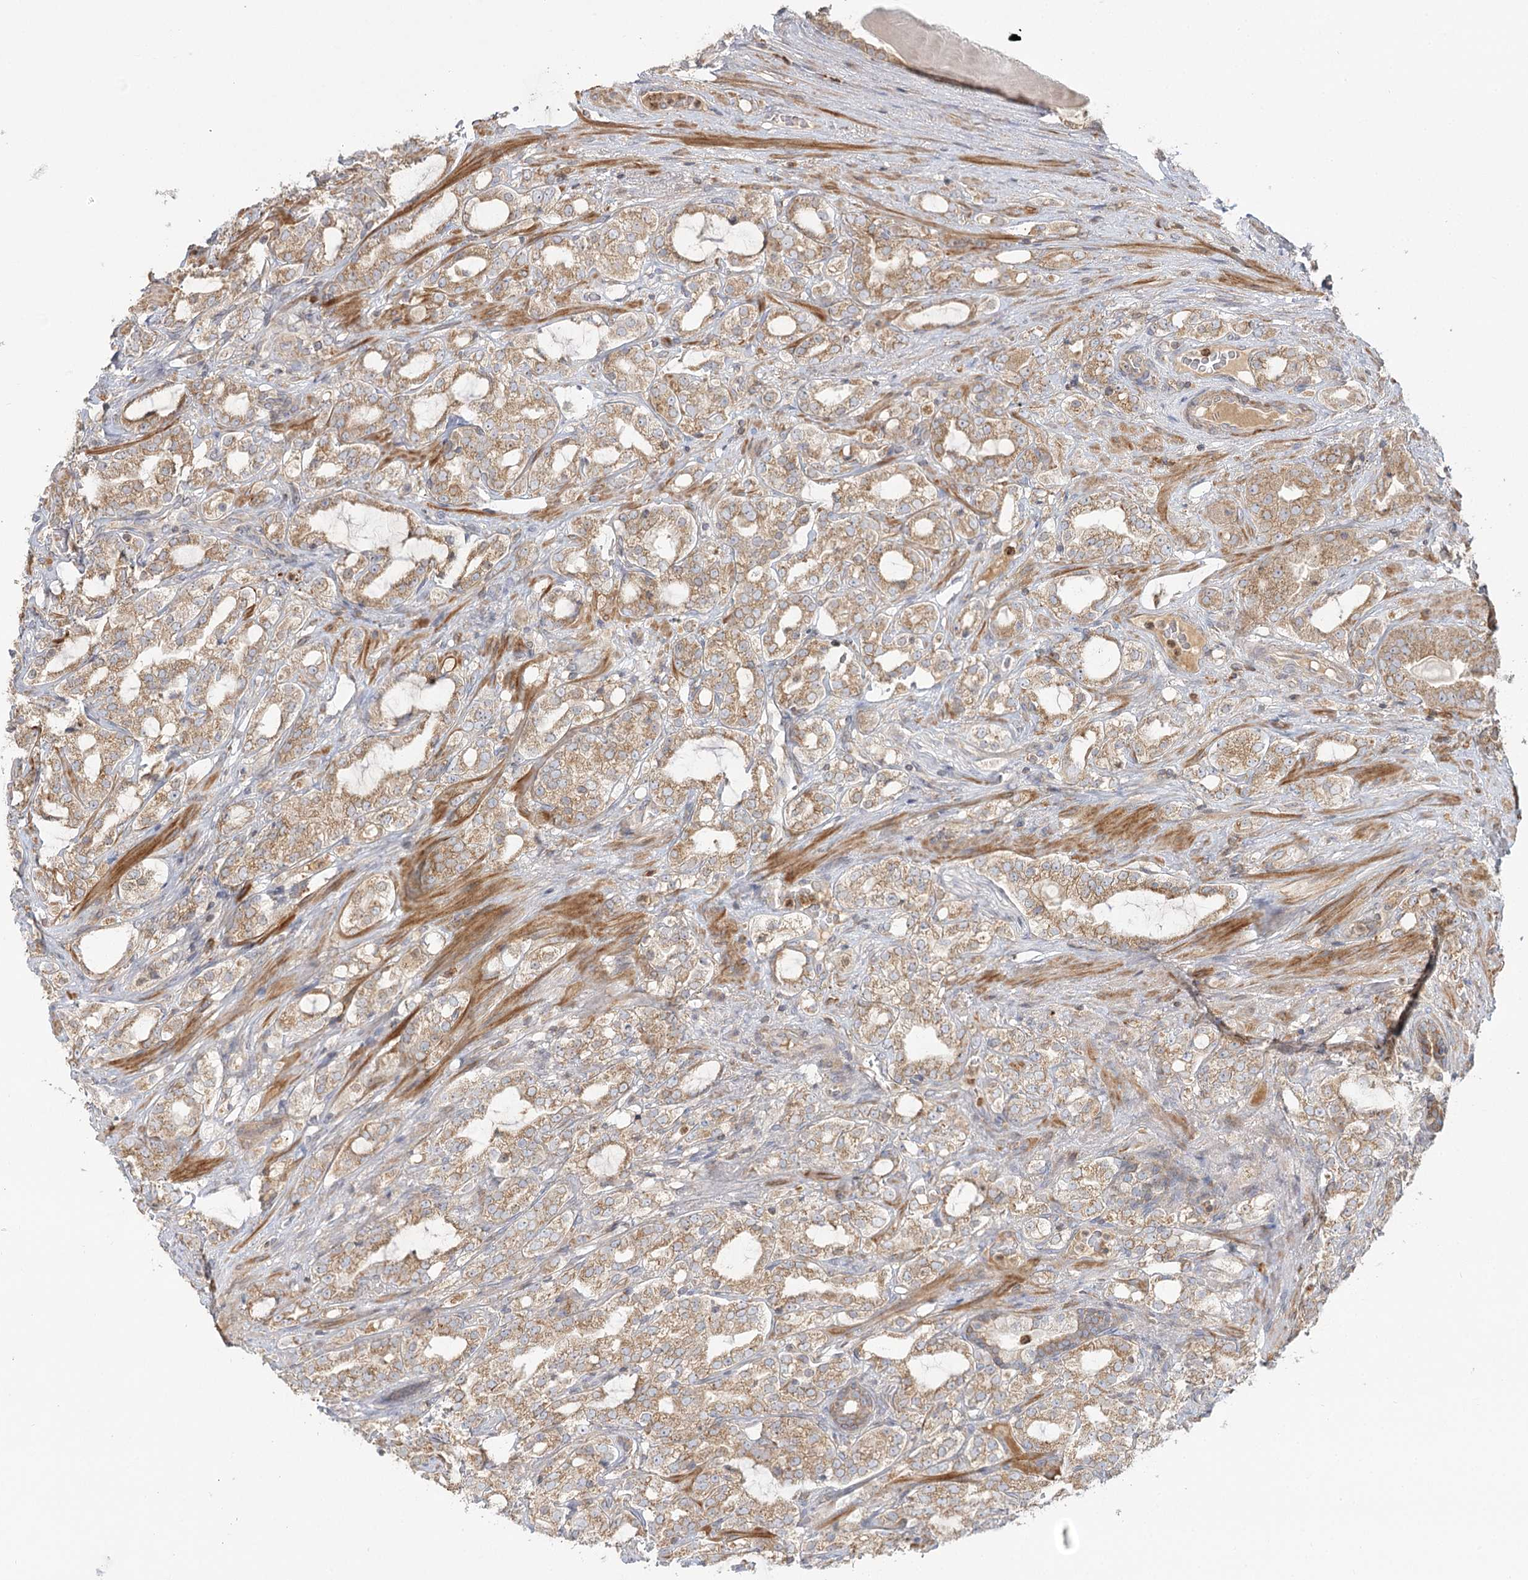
{"staining": {"intensity": "moderate", "quantity": ">75%", "location": "cytoplasmic/membranous"}, "tissue": "prostate cancer", "cell_type": "Tumor cells", "image_type": "cancer", "snomed": [{"axis": "morphology", "description": "Adenocarcinoma, High grade"}, {"axis": "topography", "description": "Prostate"}], "caption": "Adenocarcinoma (high-grade) (prostate) was stained to show a protein in brown. There is medium levels of moderate cytoplasmic/membranous staining in approximately >75% of tumor cells. The staining is performed using DAB brown chromogen to label protein expression. The nuclei are counter-stained blue using hematoxylin.", "gene": "MTMR3", "patient": {"sex": "male", "age": 64}}